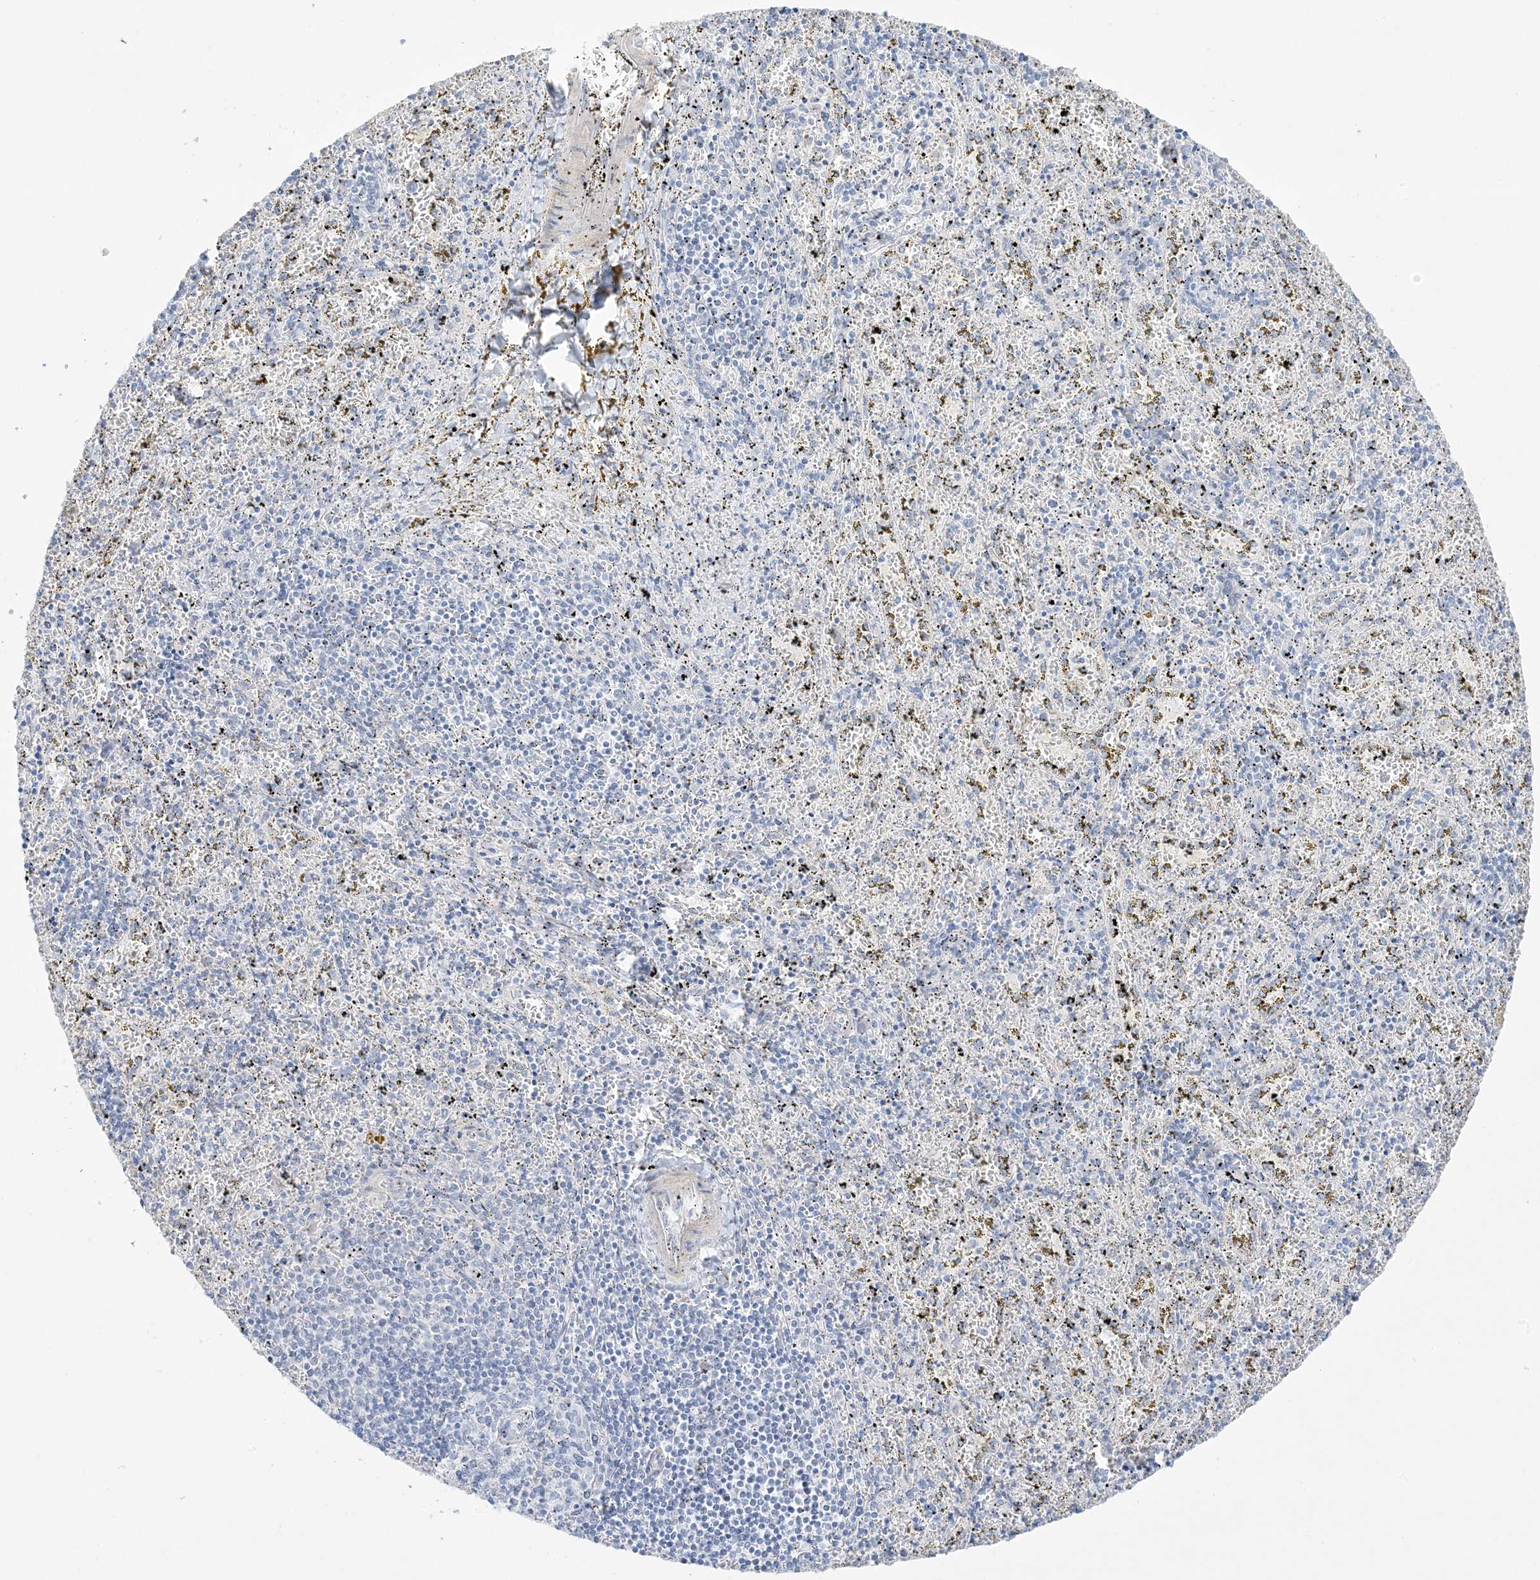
{"staining": {"intensity": "negative", "quantity": "none", "location": "none"}, "tissue": "spleen", "cell_type": "Cells in red pulp", "image_type": "normal", "snomed": [{"axis": "morphology", "description": "Normal tissue, NOS"}, {"axis": "topography", "description": "Spleen"}], "caption": "DAB (3,3'-diaminobenzidine) immunohistochemical staining of unremarkable human spleen exhibits no significant positivity in cells in red pulp. Nuclei are stained in blue.", "gene": "FAM184A", "patient": {"sex": "male", "age": 11}}